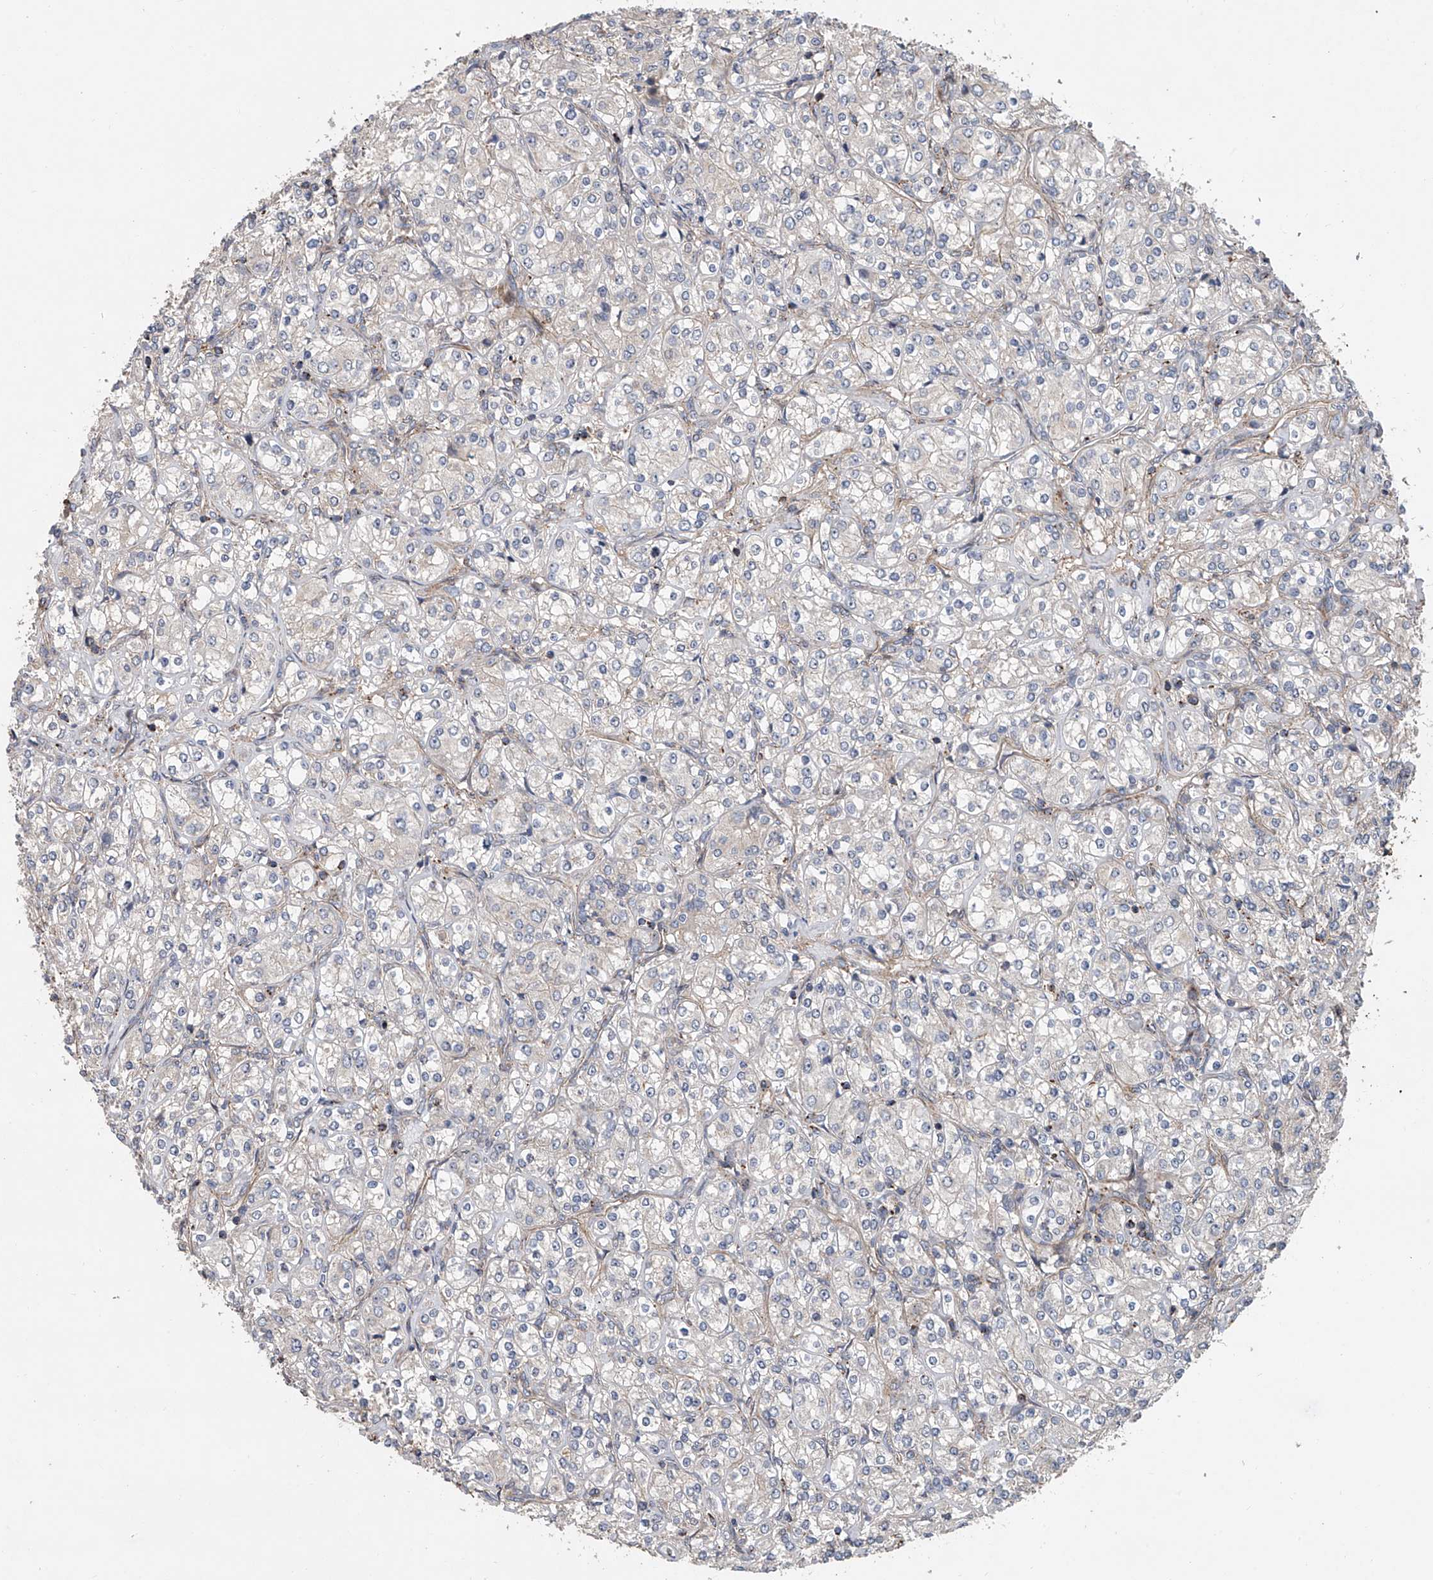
{"staining": {"intensity": "negative", "quantity": "none", "location": "none"}, "tissue": "renal cancer", "cell_type": "Tumor cells", "image_type": "cancer", "snomed": [{"axis": "morphology", "description": "Adenocarcinoma, NOS"}, {"axis": "topography", "description": "Kidney"}], "caption": "High magnification brightfield microscopy of renal cancer stained with DAB (brown) and counterstained with hematoxylin (blue): tumor cells show no significant staining.", "gene": "USP47", "patient": {"sex": "male", "age": 77}}